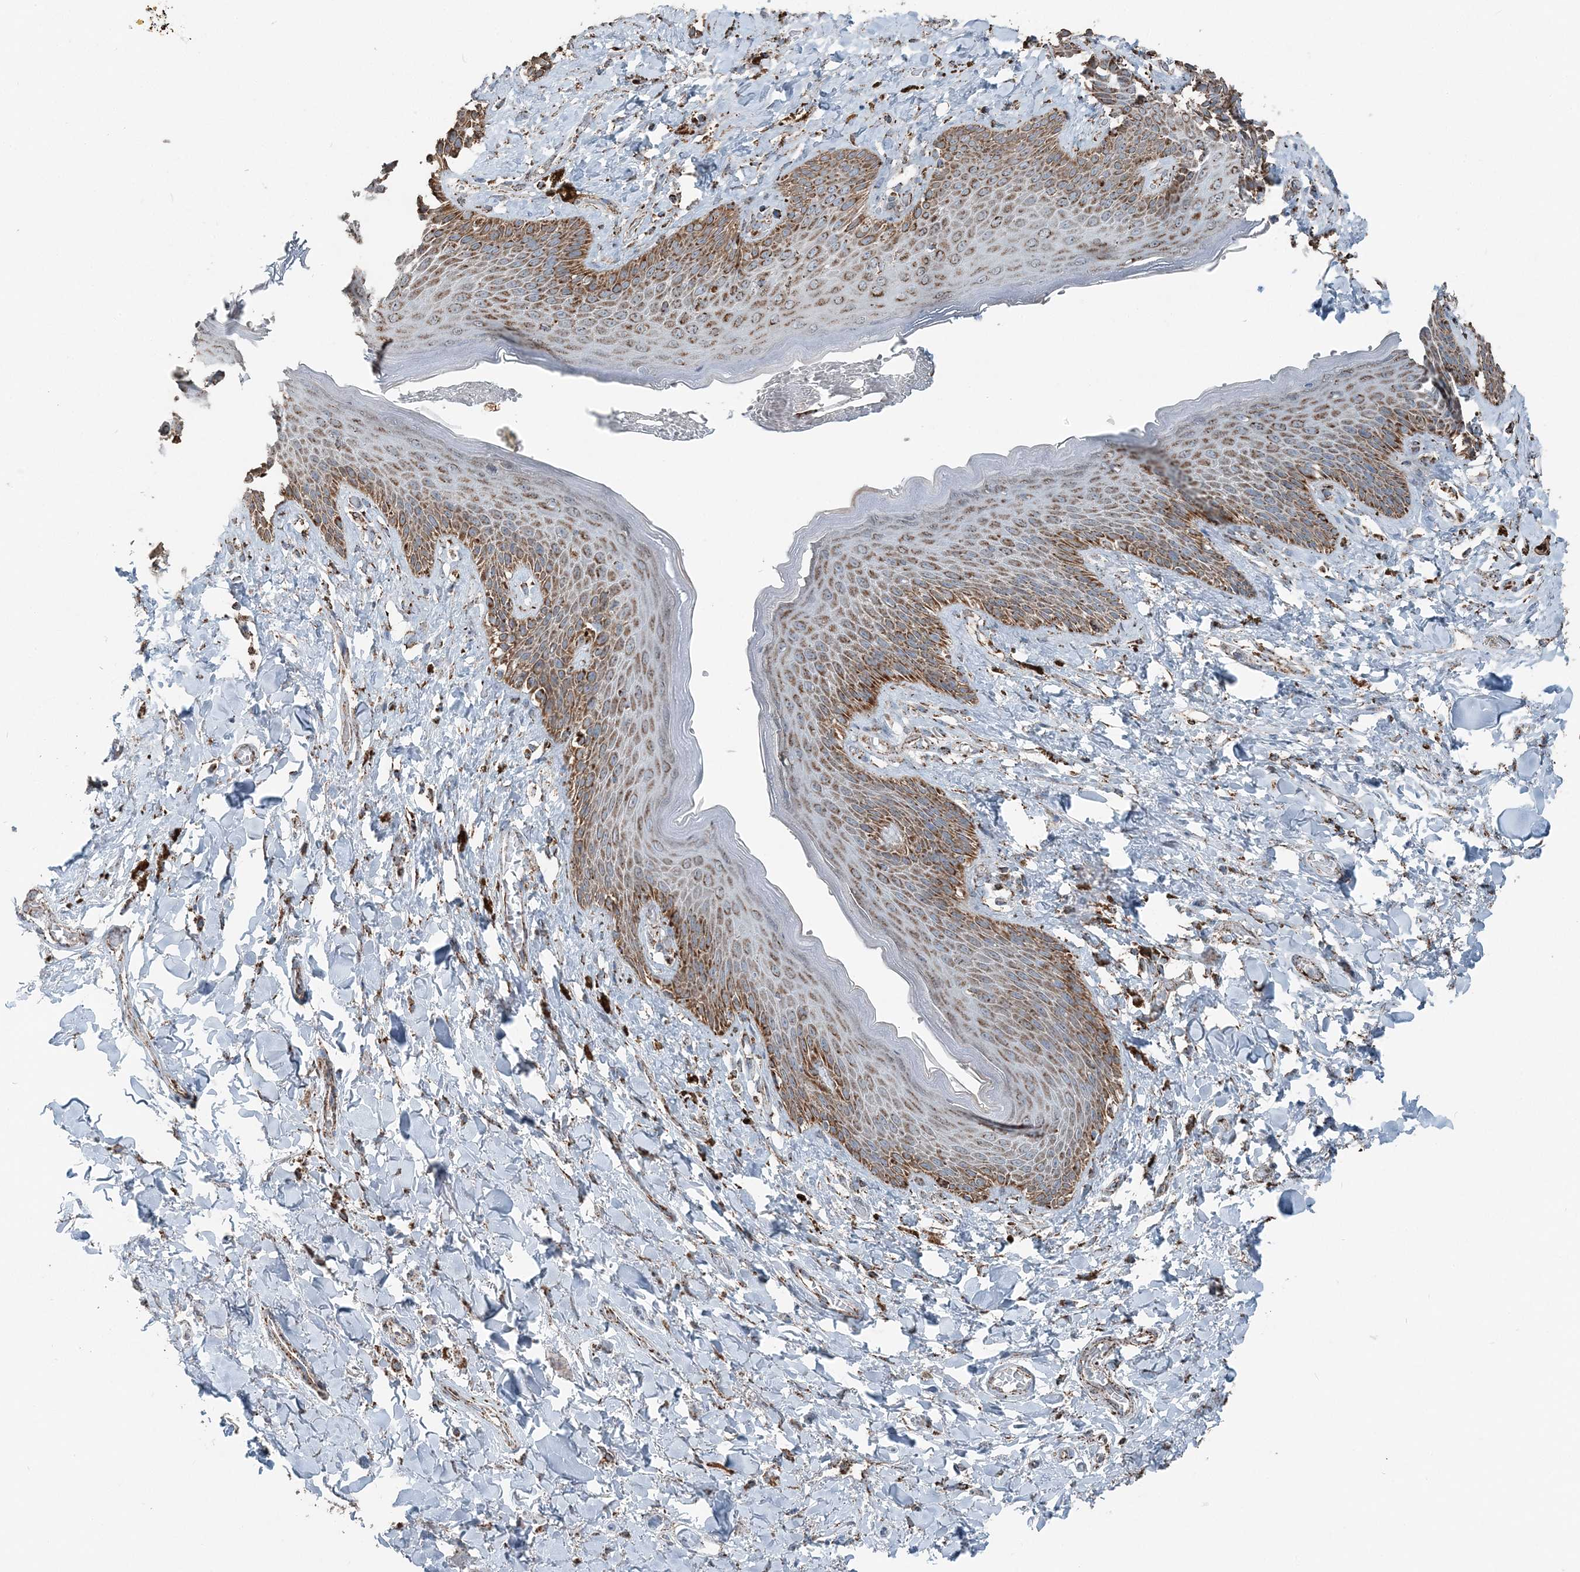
{"staining": {"intensity": "moderate", "quantity": ">75%", "location": "cytoplasmic/membranous"}, "tissue": "skin", "cell_type": "Epidermal cells", "image_type": "normal", "snomed": [{"axis": "morphology", "description": "Normal tissue, NOS"}, {"axis": "topography", "description": "Anal"}], "caption": "IHC photomicrograph of benign skin stained for a protein (brown), which displays medium levels of moderate cytoplasmic/membranous staining in about >75% of epidermal cells.", "gene": "SUCLG1", "patient": {"sex": "female", "age": 78}}